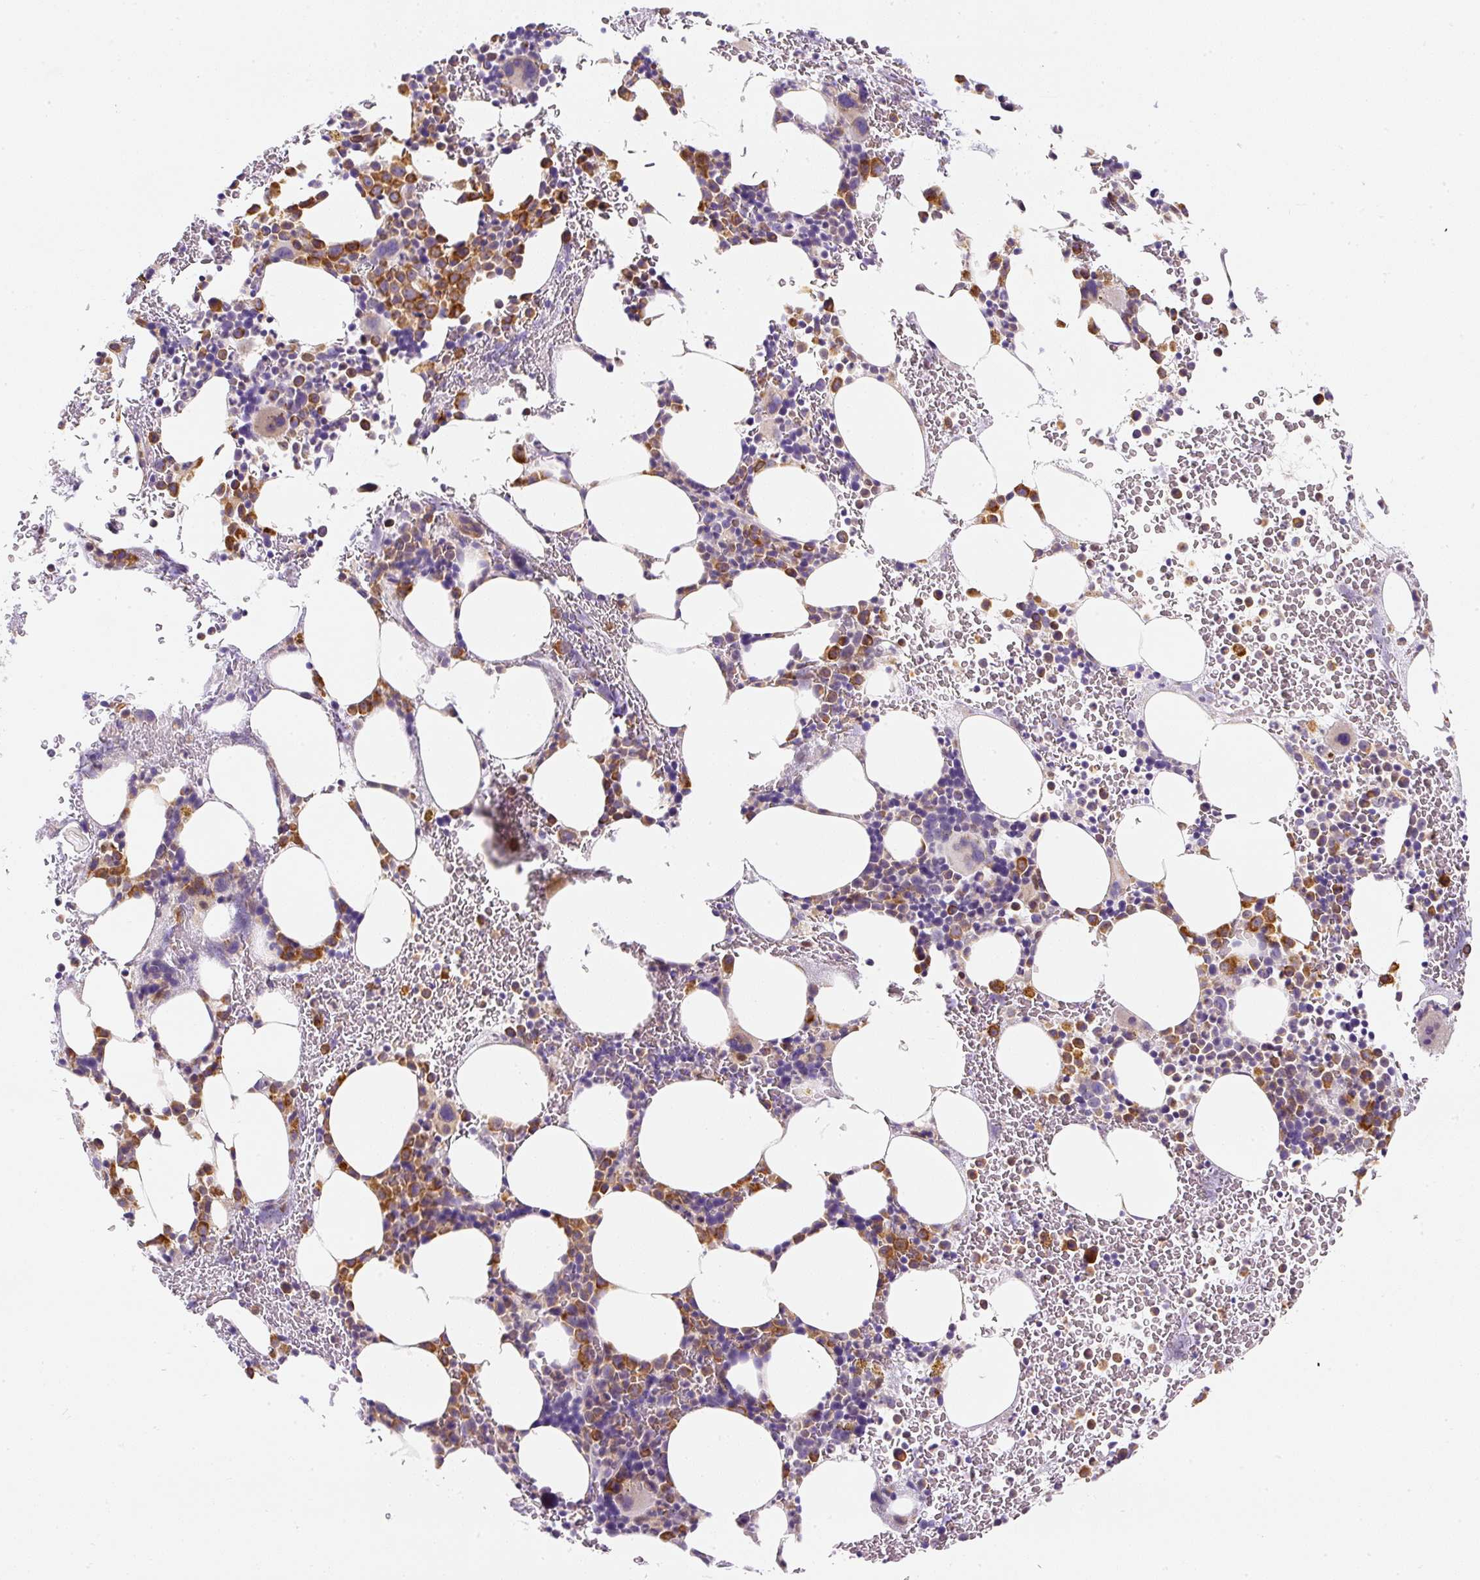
{"staining": {"intensity": "strong", "quantity": "25%-75%", "location": "cytoplasmic/membranous"}, "tissue": "bone marrow", "cell_type": "Hematopoietic cells", "image_type": "normal", "snomed": [{"axis": "morphology", "description": "Normal tissue, NOS"}, {"axis": "topography", "description": "Bone marrow"}], "caption": "DAB (3,3'-diaminobenzidine) immunohistochemical staining of normal human bone marrow displays strong cytoplasmic/membranous protein positivity in about 25%-75% of hematopoietic cells. (brown staining indicates protein expression, while blue staining denotes nuclei).", "gene": "DDOST", "patient": {"sex": "male", "age": 62}}